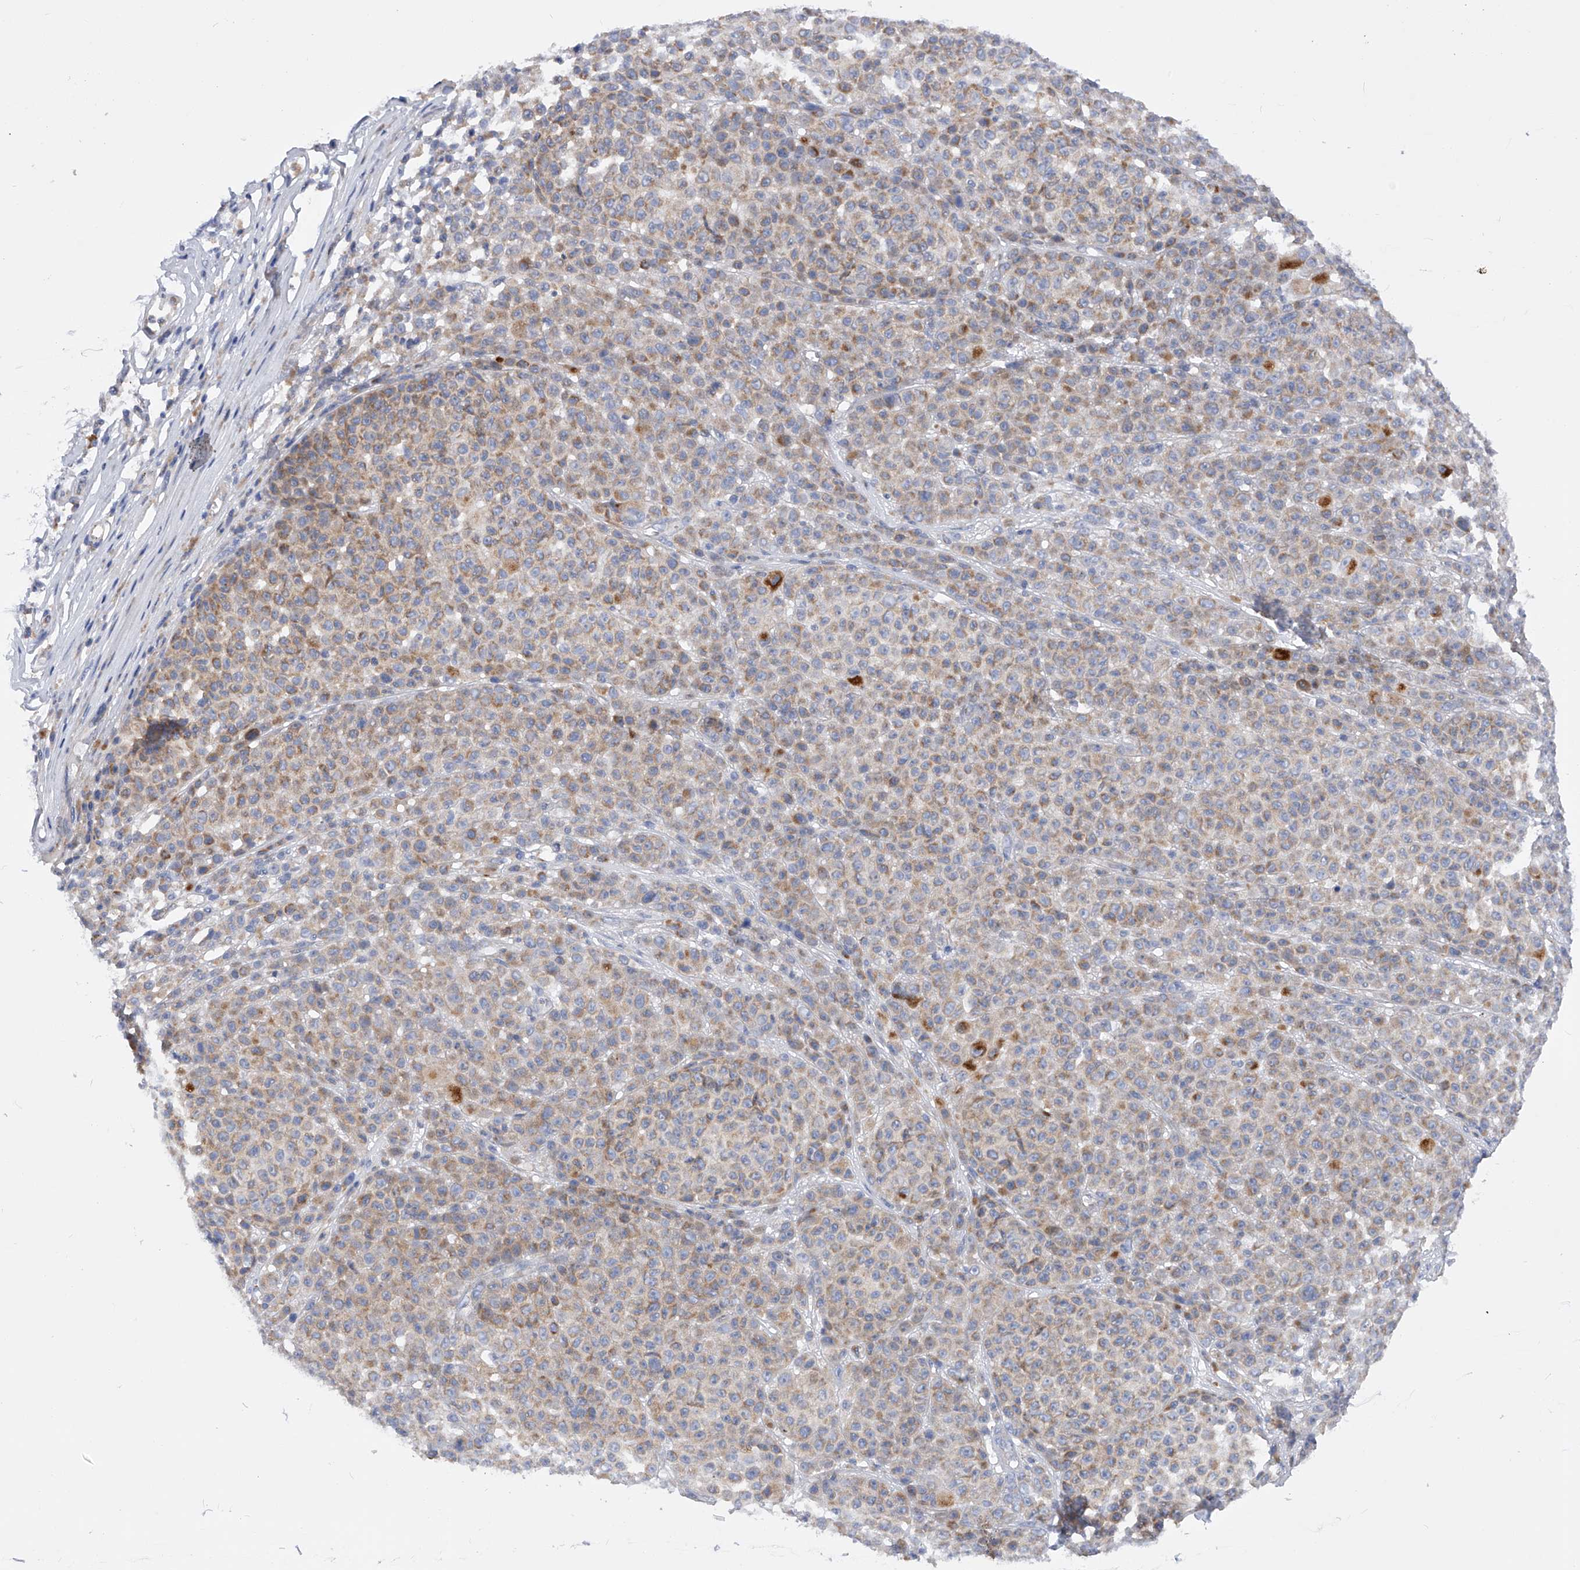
{"staining": {"intensity": "weak", "quantity": ">75%", "location": "cytoplasmic/membranous"}, "tissue": "melanoma", "cell_type": "Tumor cells", "image_type": "cancer", "snomed": [{"axis": "morphology", "description": "Malignant melanoma, NOS"}, {"axis": "topography", "description": "Skin"}], "caption": "Melanoma stained with immunohistochemistry displays weak cytoplasmic/membranous staining in approximately >75% of tumor cells.", "gene": "MLYCD", "patient": {"sex": "female", "age": 94}}